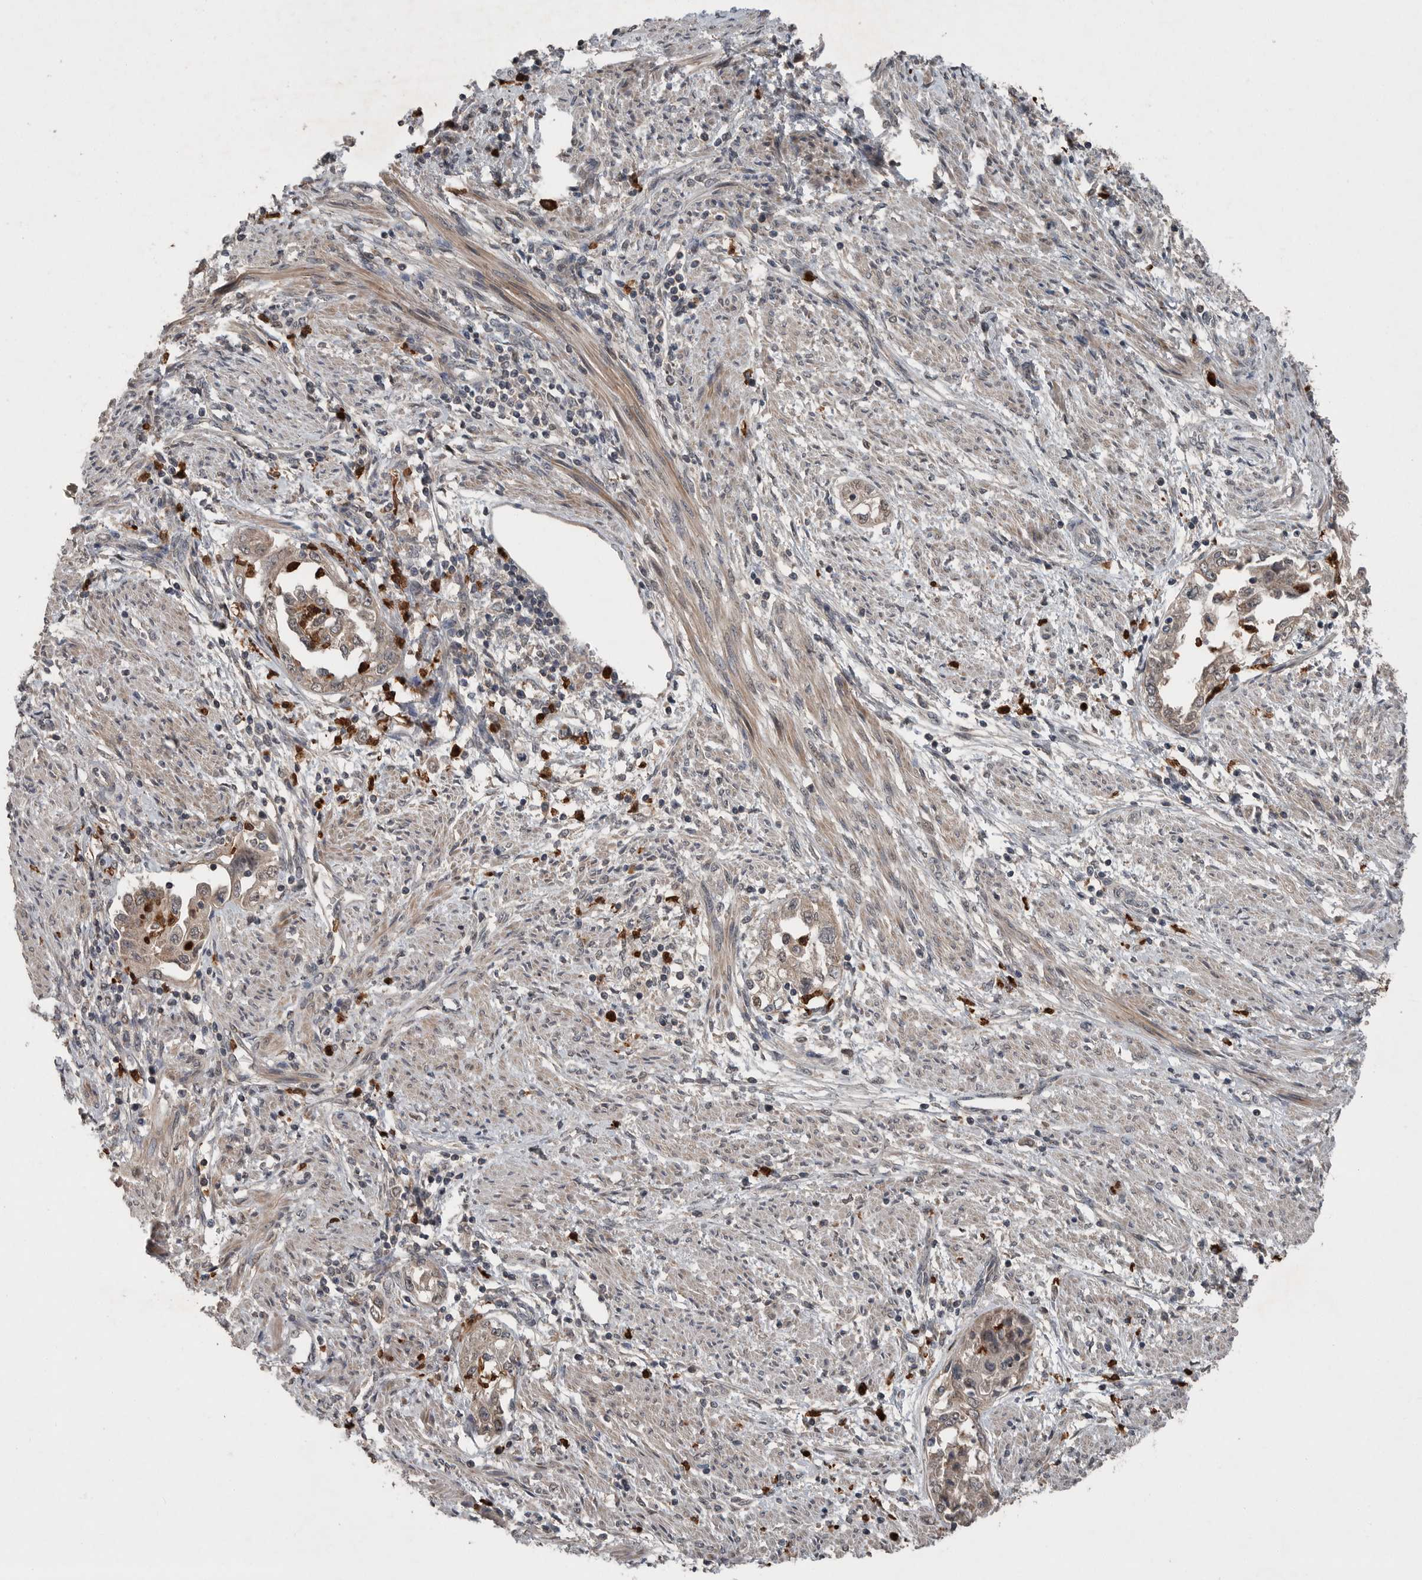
{"staining": {"intensity": "weak", "quantity": ">75%", "location": "cytoplasmic/membranous"}, "tissue": "endometrial cancer", "cell_type": "Tumor cells", "image_type": "cancer", "snomed": [{"axis": "morphology", "description": "Adenocarcinoma, NOS"}, {"axis": "topography", "description": "Endometrium"}], "caption": "A low amount of weak cytoplasmic/membranous expression is identified in approximately >75% of tumor cells in endometrial cancer (adenocarcinoma) tissue. (DAB (3,3'-diaminobenzidine) IHC with brightfield microscopy, high magnification).", "gene": "SCP2", "patient": {"sex": "female", "age": 85}}